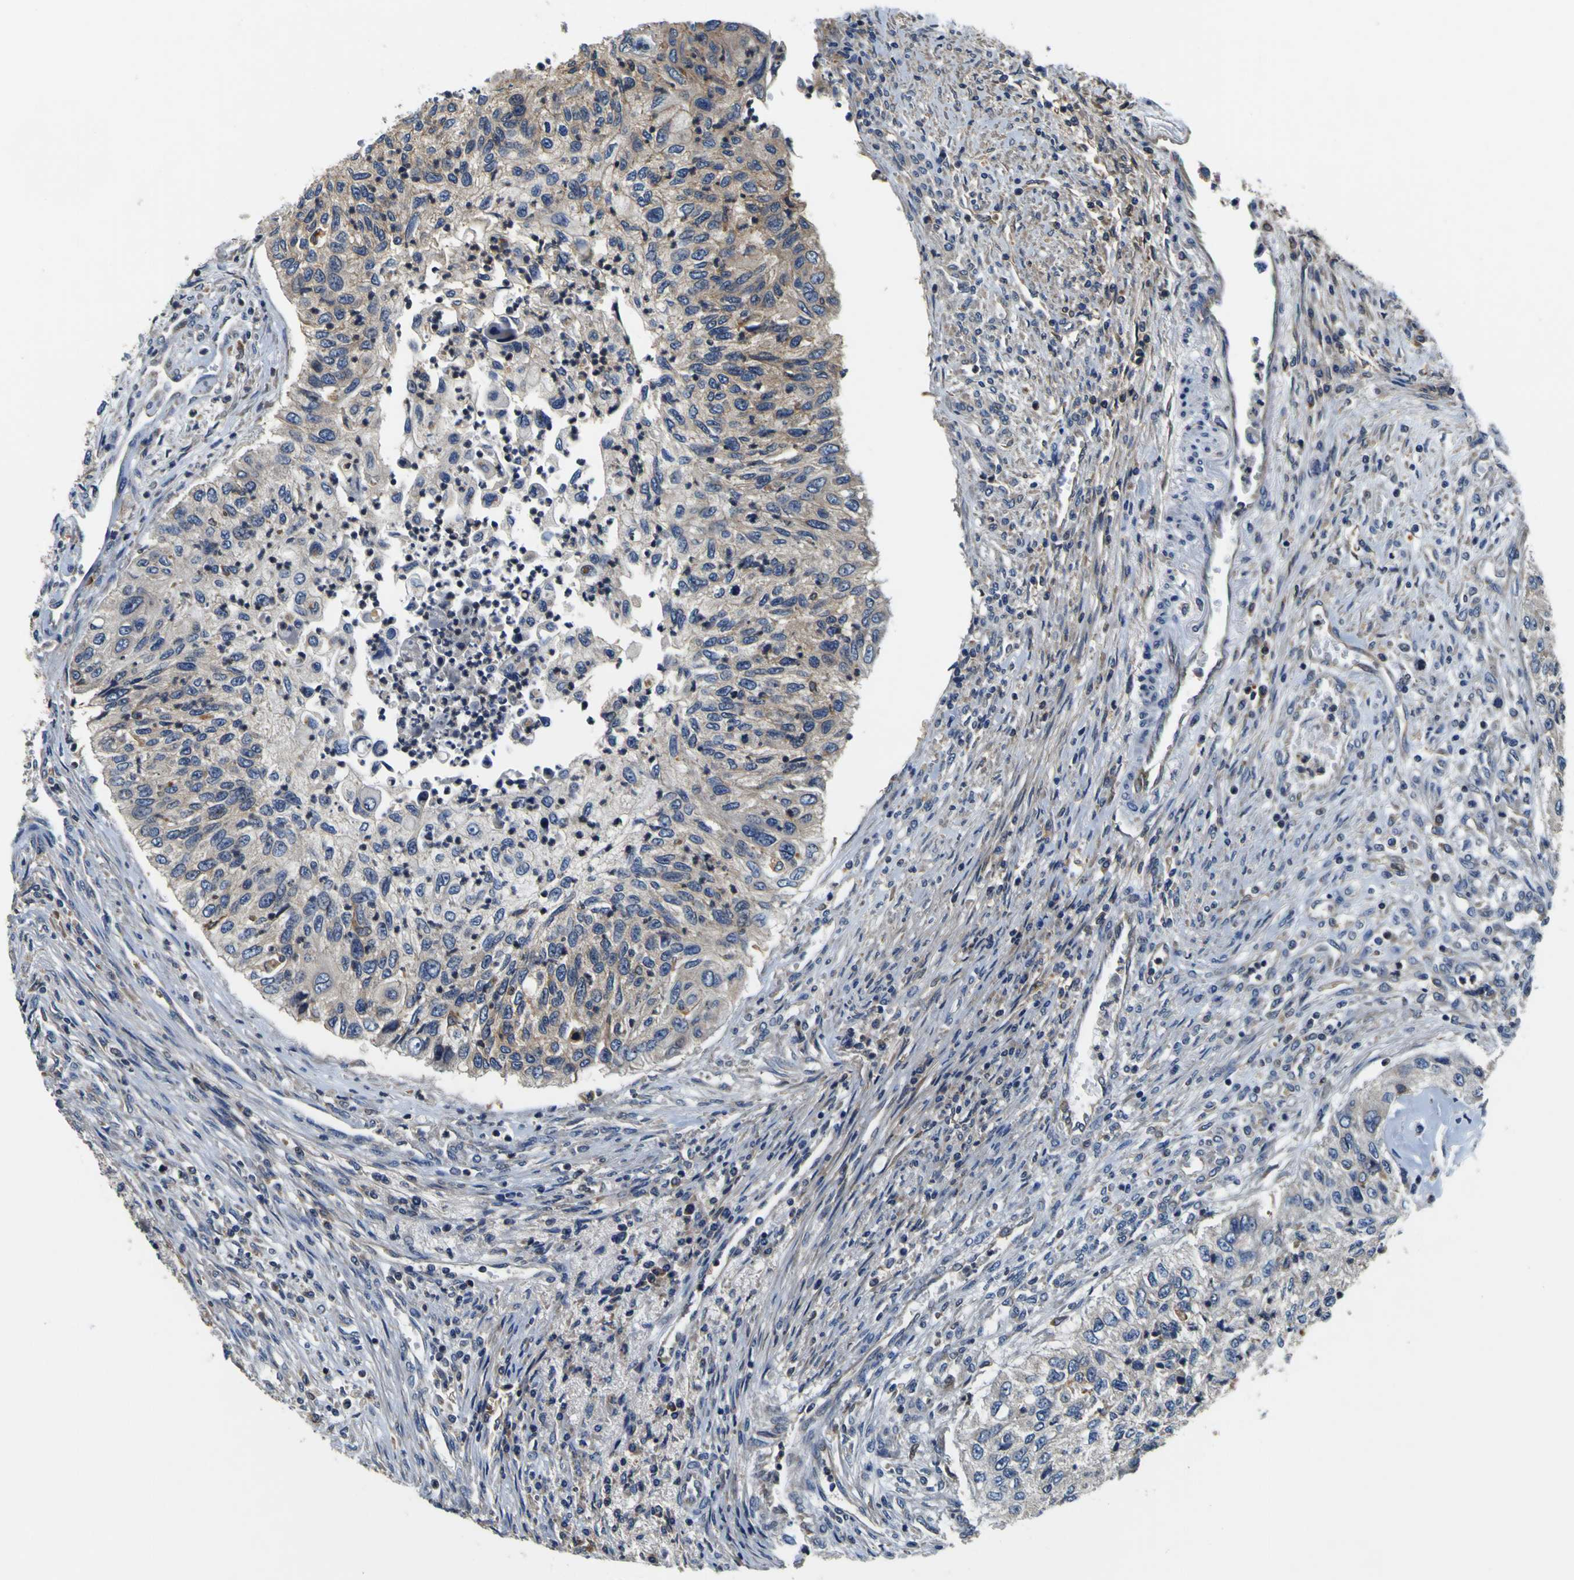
{"staining": {"intensity": "weak", "quantity": ">75%", "location": "cytoplasmic/membranous"}, "tissue": "urothelial cancer", "cell_type": "Tumor cells", "image_type": "cancer", "snomed": [{"axis": "morphology", "description": "Urothelial carcinoma, High grade"}, {"axis": "topography", "description": "Urinary bladder"}], "caption": "A brown stain labels weak cytoplasmic/membranous positivity of a protein in human urothelial cancer tumor cells.", "gene": "EPHB4", "patient": {"sex": "female", "age": 60}}